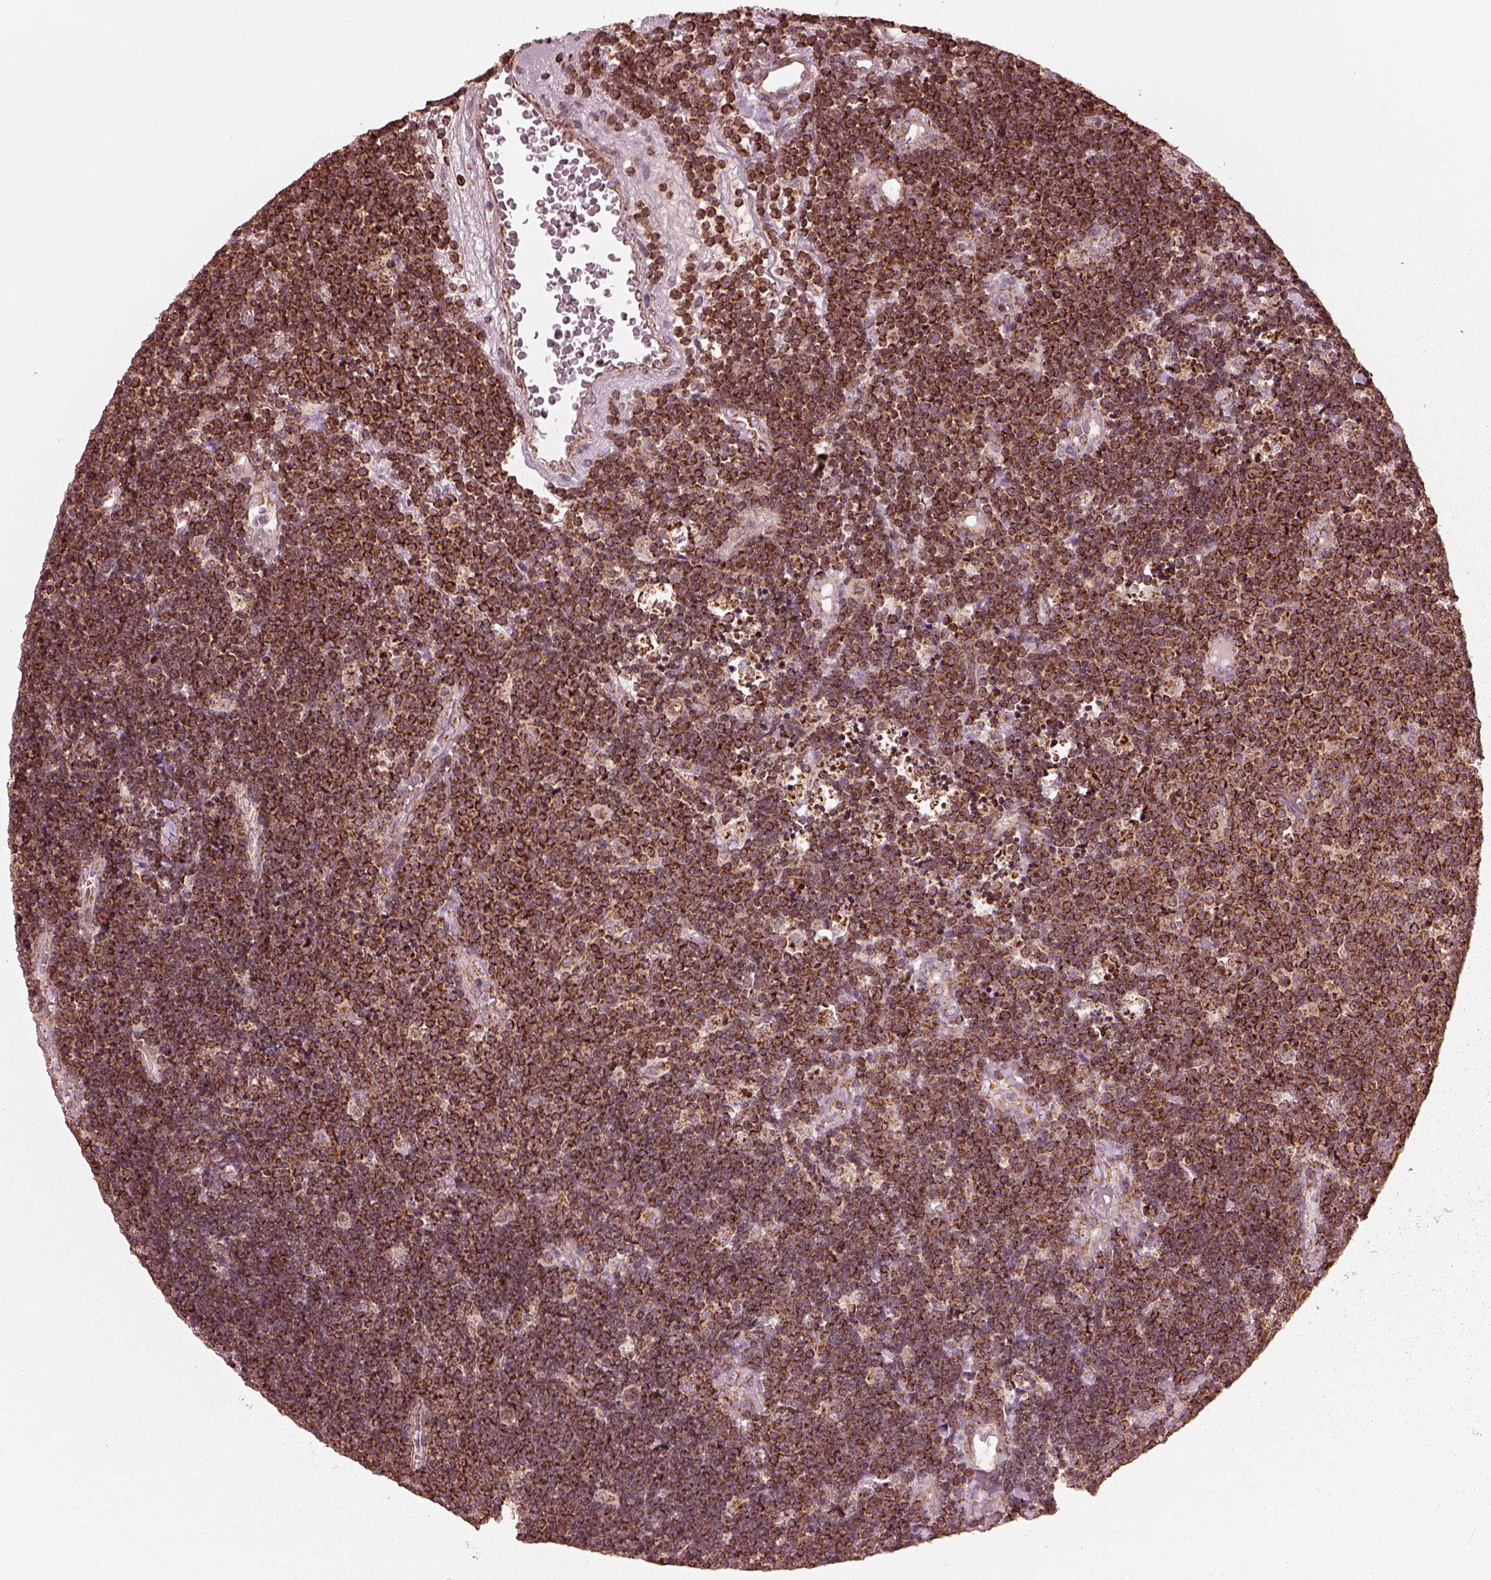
{"staining": {"intensity": "strong", "quantity": "25%-75%", "location": "cytoplasmic/membranous"}, "tissue": "lymphoma", "cell_type": "Tumor cells", "image_type": "cancer", "snomed": [{"axis": "morphology", "description": "Malignant lymphoma, non-Hodgkin's type, Low grade"}, {"axis": "topography", "description": "Brain"}], "caption": "Immunohistochemistry histopathology image of neoplastic tissue: malignant lymphoma, non-Hodgkin's type (low-grade) stained using immunohistochemistry reveals high levels of strong protein expression localized specifically in the cytoplasmic/membranous of tumor cells, appearing as a cytoplasmic/membranous brown color.", "gene": "NDUFB10", "patient": {"sex": "female", "age": 66}}